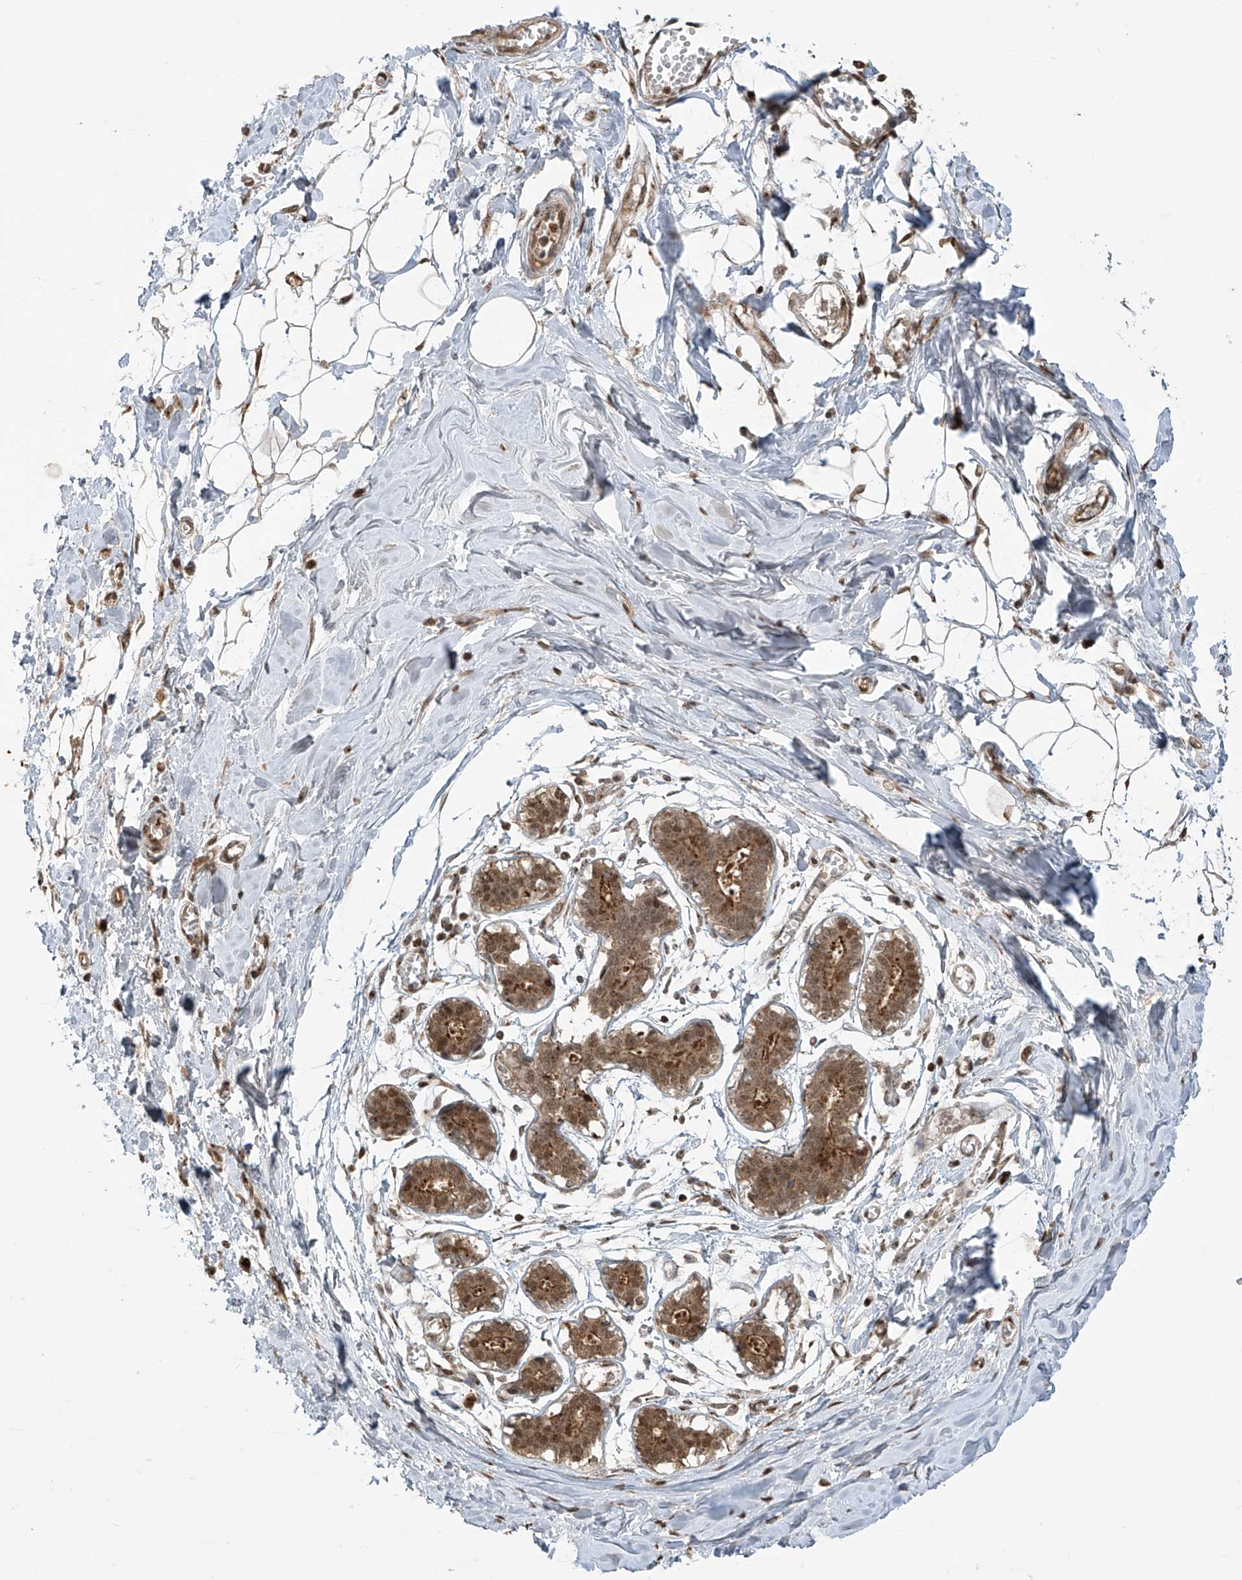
{"staining": {"intensity": "negative", "quantity": "none", "location": "none"}, "tissue": "breast", "cell_type": "Adipocytes", "image_type": "normal", "snomed": [{"axis": "morphology", "description": "Normal tissue, NOS"}, {"axis": "topography", "description": "Breast"}], "caption": "DAB (3,3'-diaminobenzidine) immunohistochemical staining of unremarkable human breast demonstrates no significant positivity in adipocytes.", "gene": "VMP1", "patient": {"sex": "female", "age": 27}}